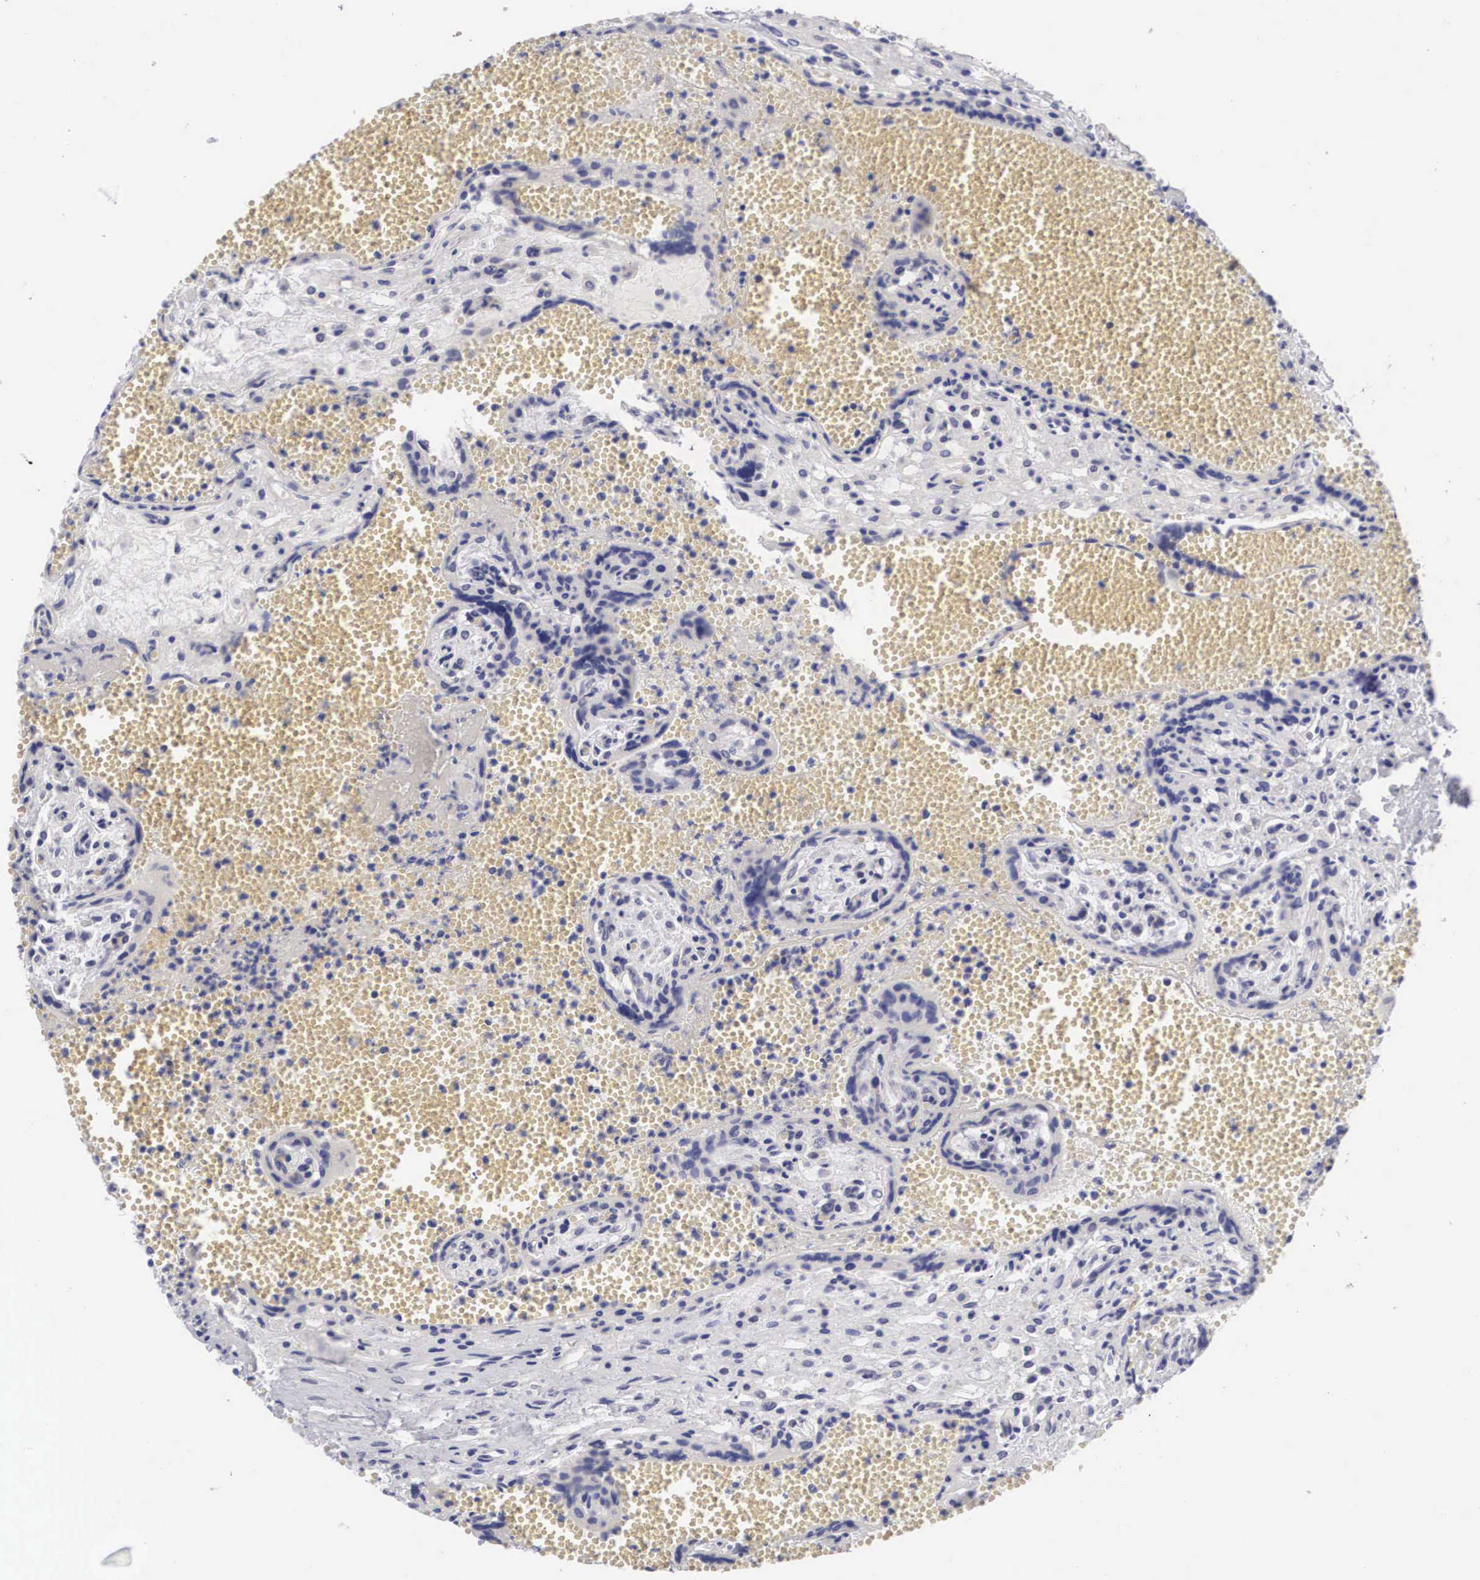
{"staining": {"intensity": "negative", "quantity": "none", "location": "none"}, "tissue": "placenta", "cell_type": "Decidual cells", "image_type": "normal", "snomed": [{"axis": "morphology", "description": "Normal tissue, NOS"}, {"axis": "topography", "description": "Placenta"}], "caption": "This is an immunohistochemistry image of normal placenta. There is no staining in decidual cells.", "gene": "SOX11", "patient": {"sex": "female", "age": 40}}